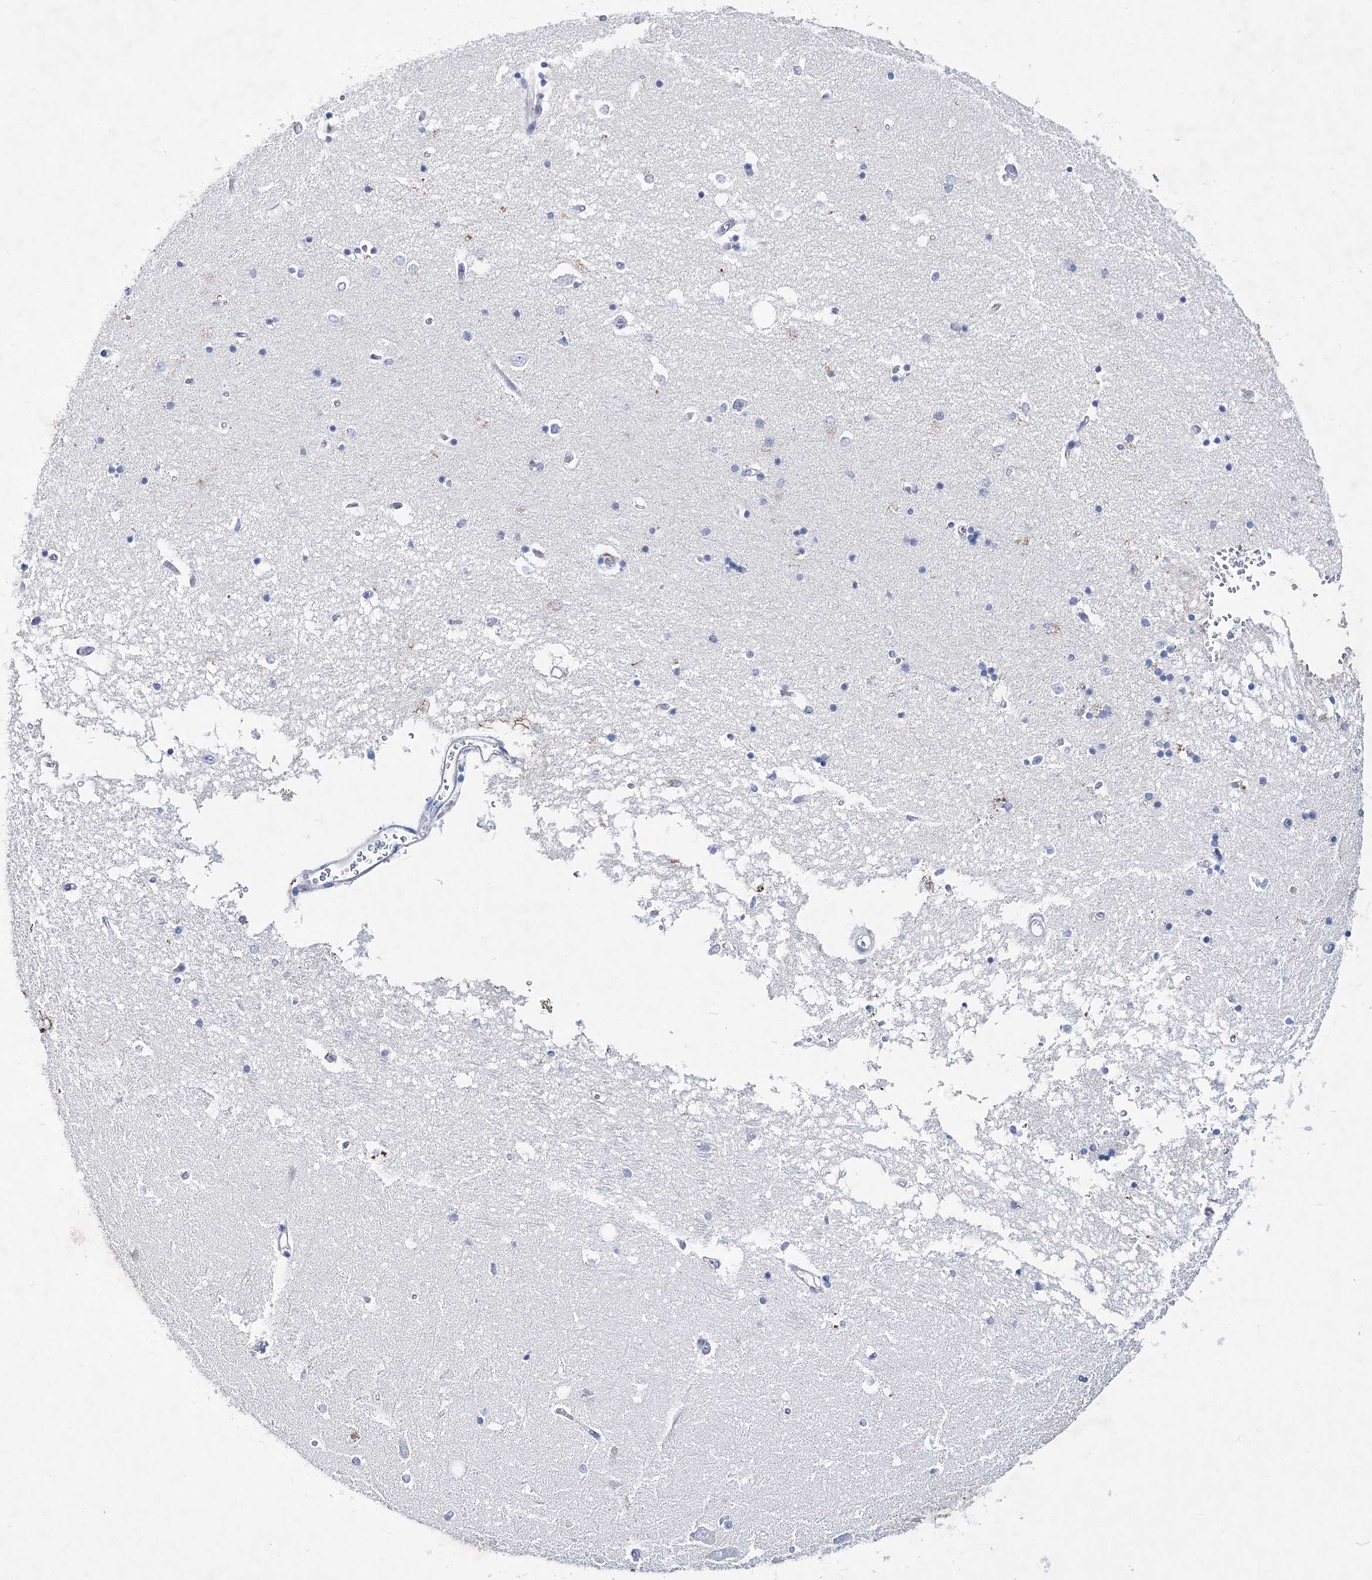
{"staining": {"intensity": "negative", "quantity": "none", "location": "none"}, "tissue": "hippocampus", "cell_type": "Glial cells", "image_type": "normal", "snomed": [{"axis": "morphology", "description": "Normal tissue, NOS"}, {"axis": "topography", "description": "Hippocampus"}], "caption": "Protein analysis of normal hippocampus demonstrates no significant positivity in glial cells. (DAB IHC with hematoxylin counter stain).", "gene": "SPINK7", "patient": {"sex": "male", "age": 45}}